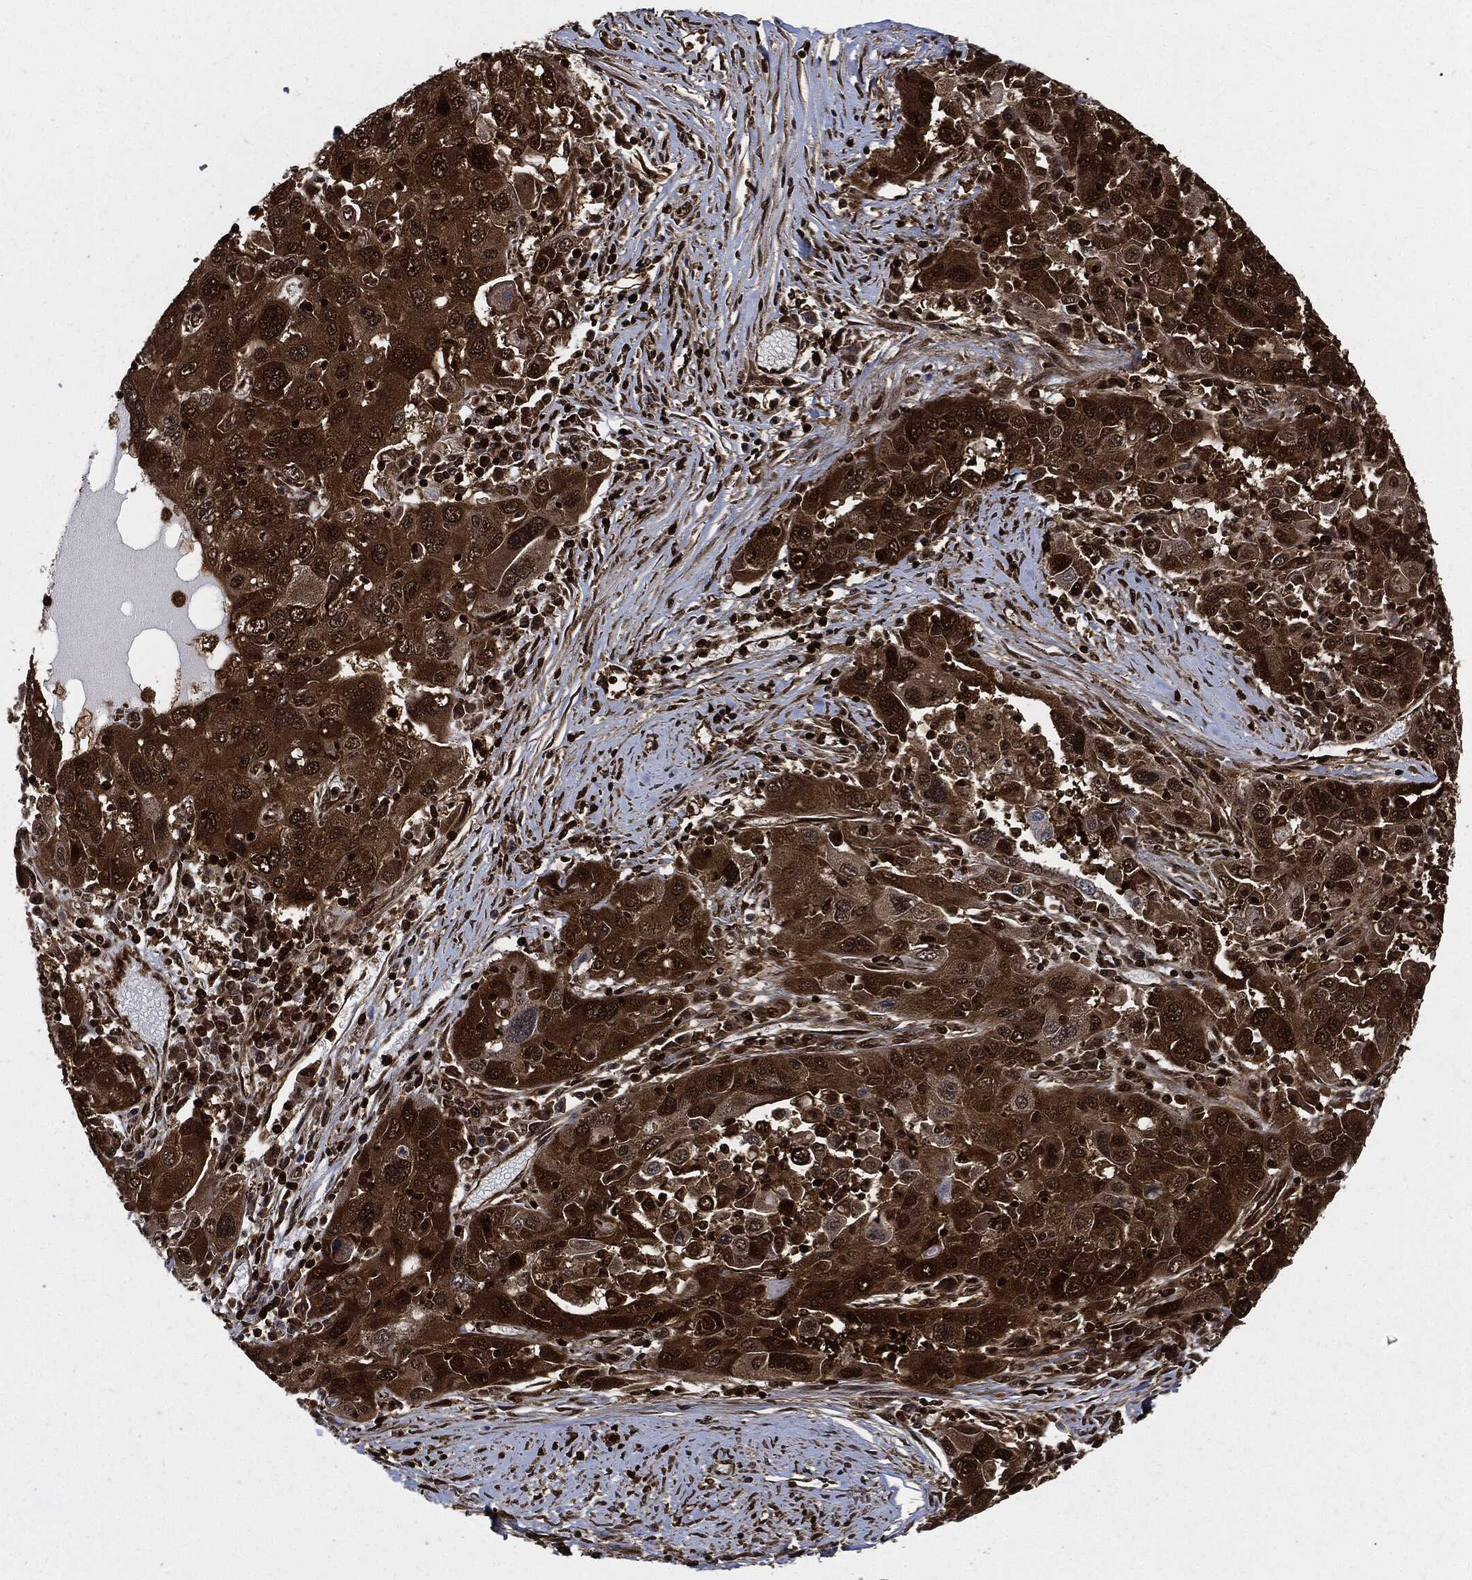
{"staining": {"intensity": "strong", "quantity": "25%-75%", "location": "cytoplasmic/membranous"}, "tissue": "stomach cancer", "cell_type": "Tumor cells", "image_type": "cancer", "snomed": [{"axis": "morphology", "description": "Adenocarcinoma, NOS"}, {"axis": "topography", "description": "Stomach"}], "caption": "This histopathology image shows adenocarcinoma (stomach) stained with immunohistochemistry to label a protein in brown. The cytoplasmic/membranous of tumor cells show strong positivity for the protein. Nuclei are counter-stained blue.", "gene": "YWHAB", "patient": {"sex": "male", "age": 56}}